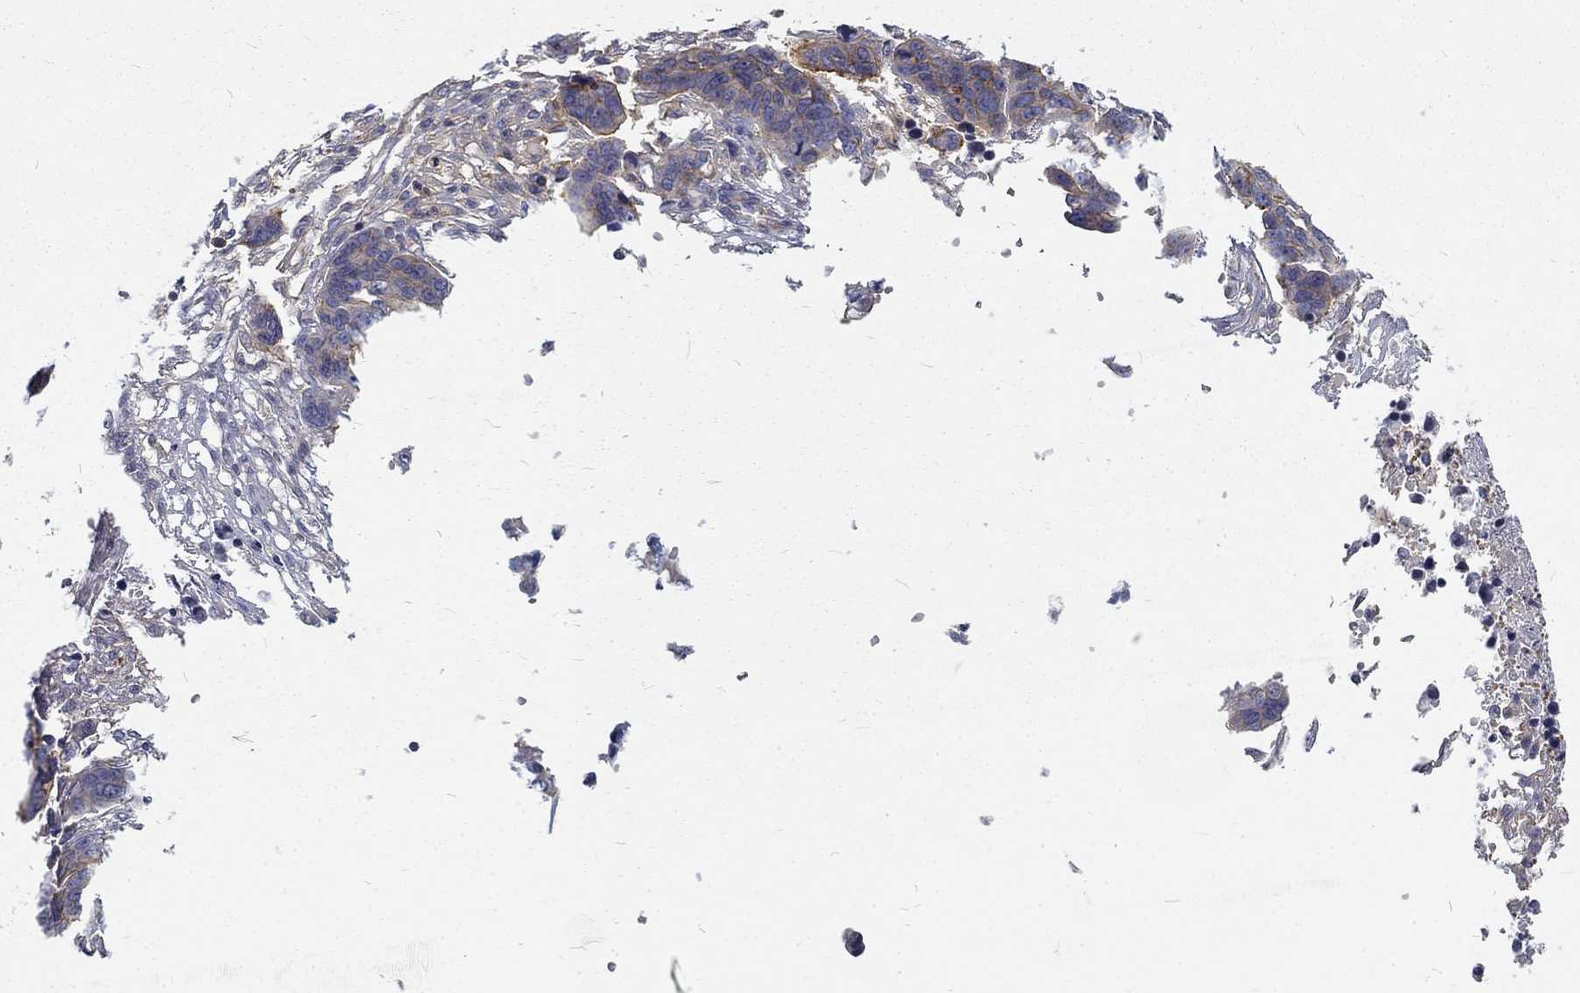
{"staining": {"intensity": "moderate", "quantity": "25%-75%", "location": "cytoplasmic/membranous"}, "tissue": "ovarian cancer", "cell_type": "Tumor cells", "image_type": "cancer", "snomed": [{"axis": "morphology", "description": "Carcinoma, endometroid"}, {"axis": "topography", "description": "Ovary"}], "caption": "Protein expression analysis of endometroid carcinoma (ovarian) reveals moderate cytoplasmic/membranous staining in about 25%-75% of tumor cells. (Stains: DAB in brown, nuclei in blue, Microscopy: brightfield microscopy at high magnification).", "gene": "MTMR11", "patient": {"sex": "female", "age": 78}}